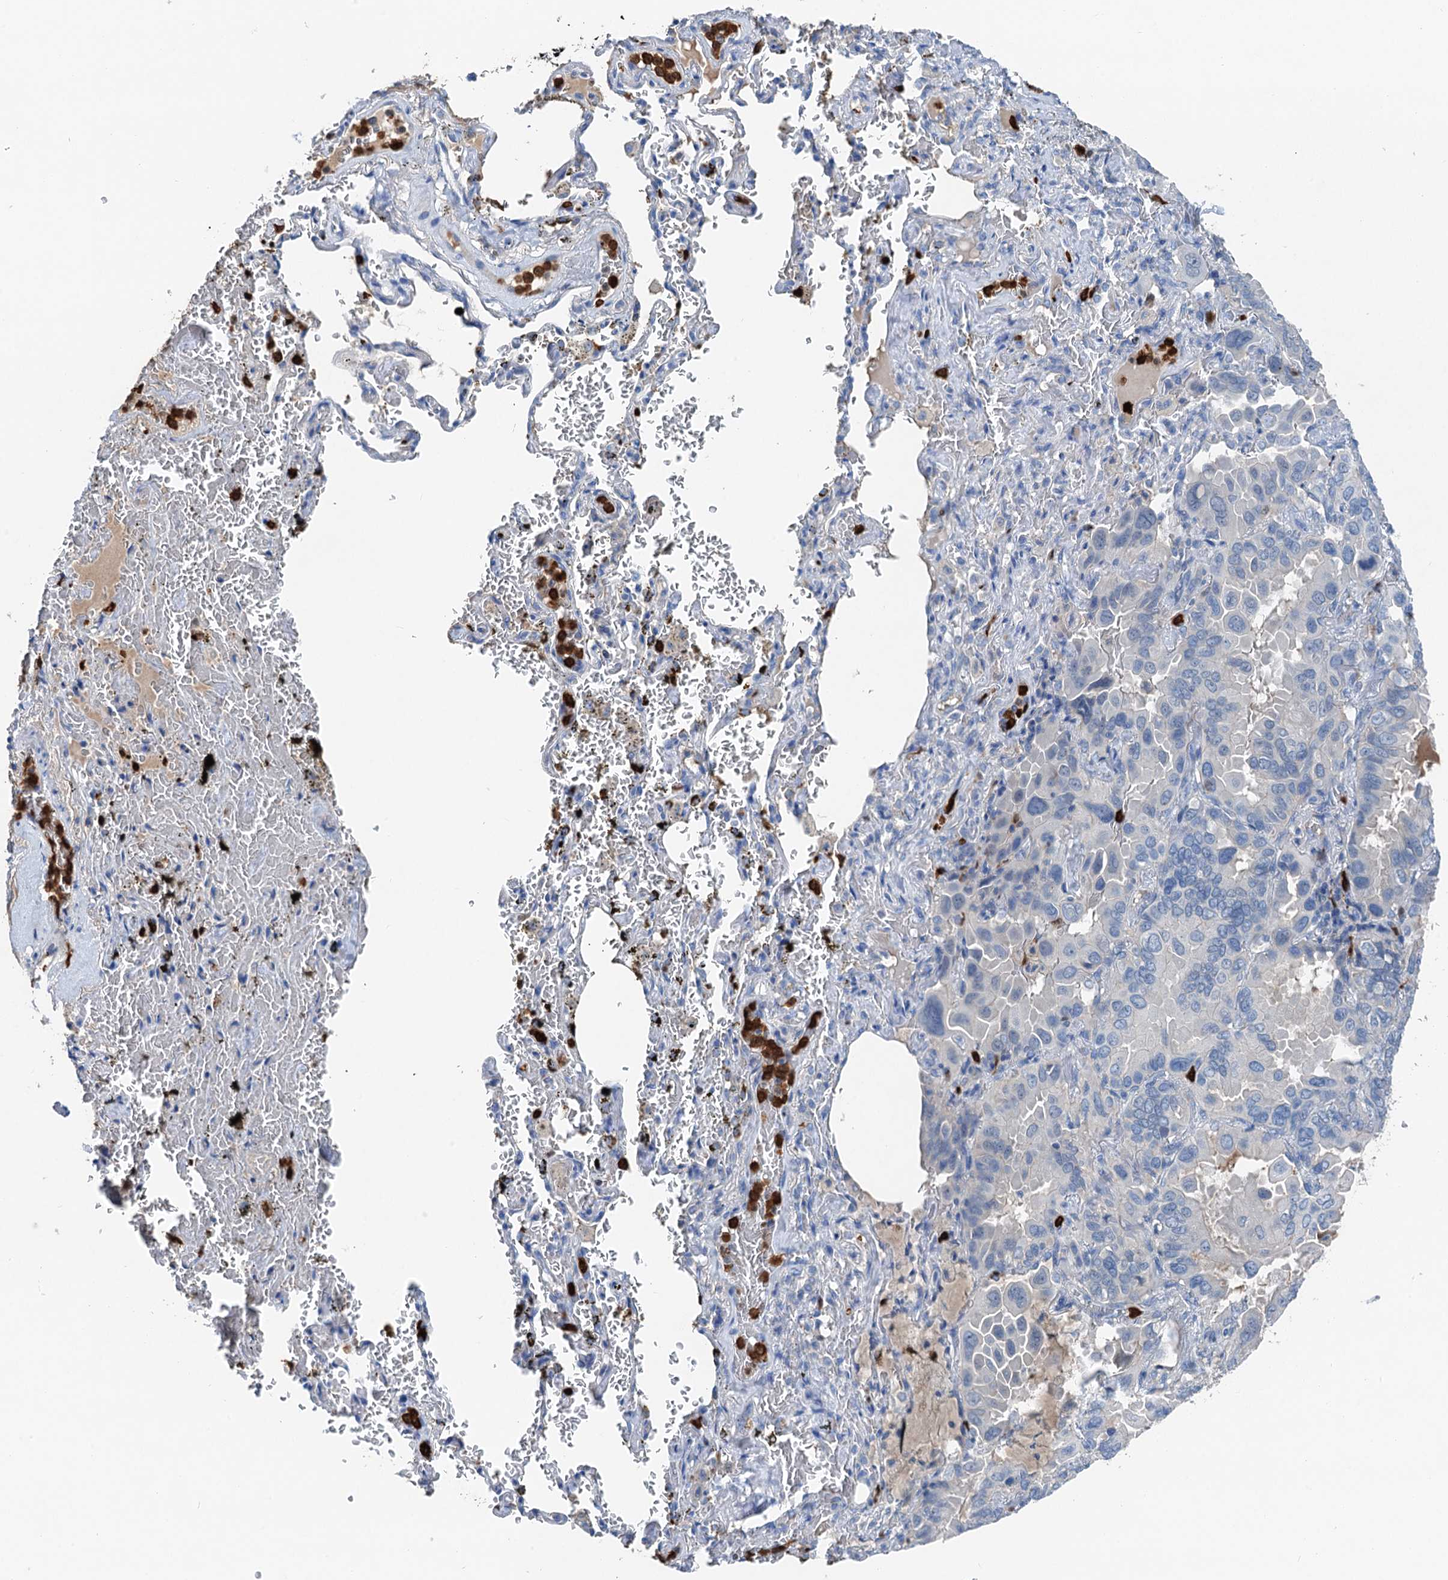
{"staining": {"intensity": "negative", "quantity": "none", "location": "none"}, "tissue": "lung cancer", "cell_type": "Tumor cells", "image_type": "cancer", "snomed": [{"axis": "morphology", "description": "Adenocarcinoma, NOS"}, {"axis": "topography", "description": "Lung"}], "caption": "Immunohistochemistry photomicrograph of neoplastic tissue: adenocarcinoma (lung) stained with DAB shows no significant protein expression in tumor cells.", "gene": "OTOA", "patient": {"sex": "male", "age": 64}}